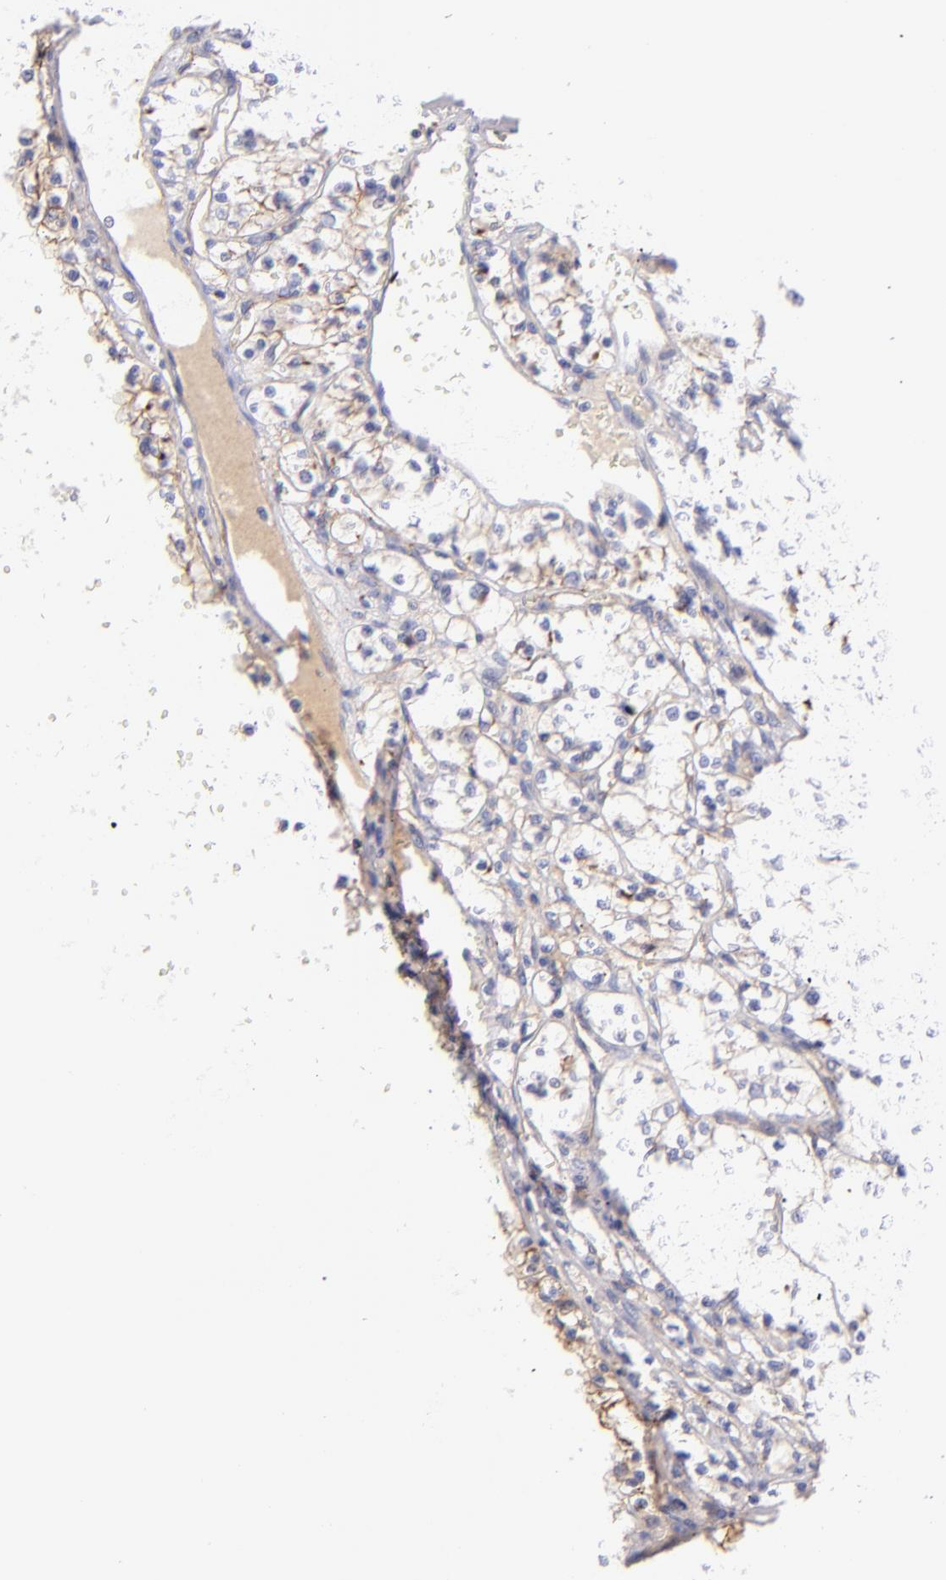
{"staining": {"intensity": "moderate", "quantity": ">75%", "location": "cytoplasmic/membranous"}, "tissue": "renal cancer", "cell_type": "Tumor cells", "image_type": "cancer", "snomed": [{"axis": "morphology", "description": "Adenocarcinoma, NOS"}, {"axis": "topography", "description": "Kidney"}], "caption": "The micrograph shows immunohistochemical staining of renal cancer (adenocarcinoma). There is moderate cytoplasmic/membranous expression is present in approximately >75% of tumor cells. (Stains: DAB (3,3'-diaminobenzidine) in brown, nuclei in blue, Microscopy: brightfield microscopy at high magnification).", "gene": "CD81", "patient": {"sex": "male", "age": 61}}